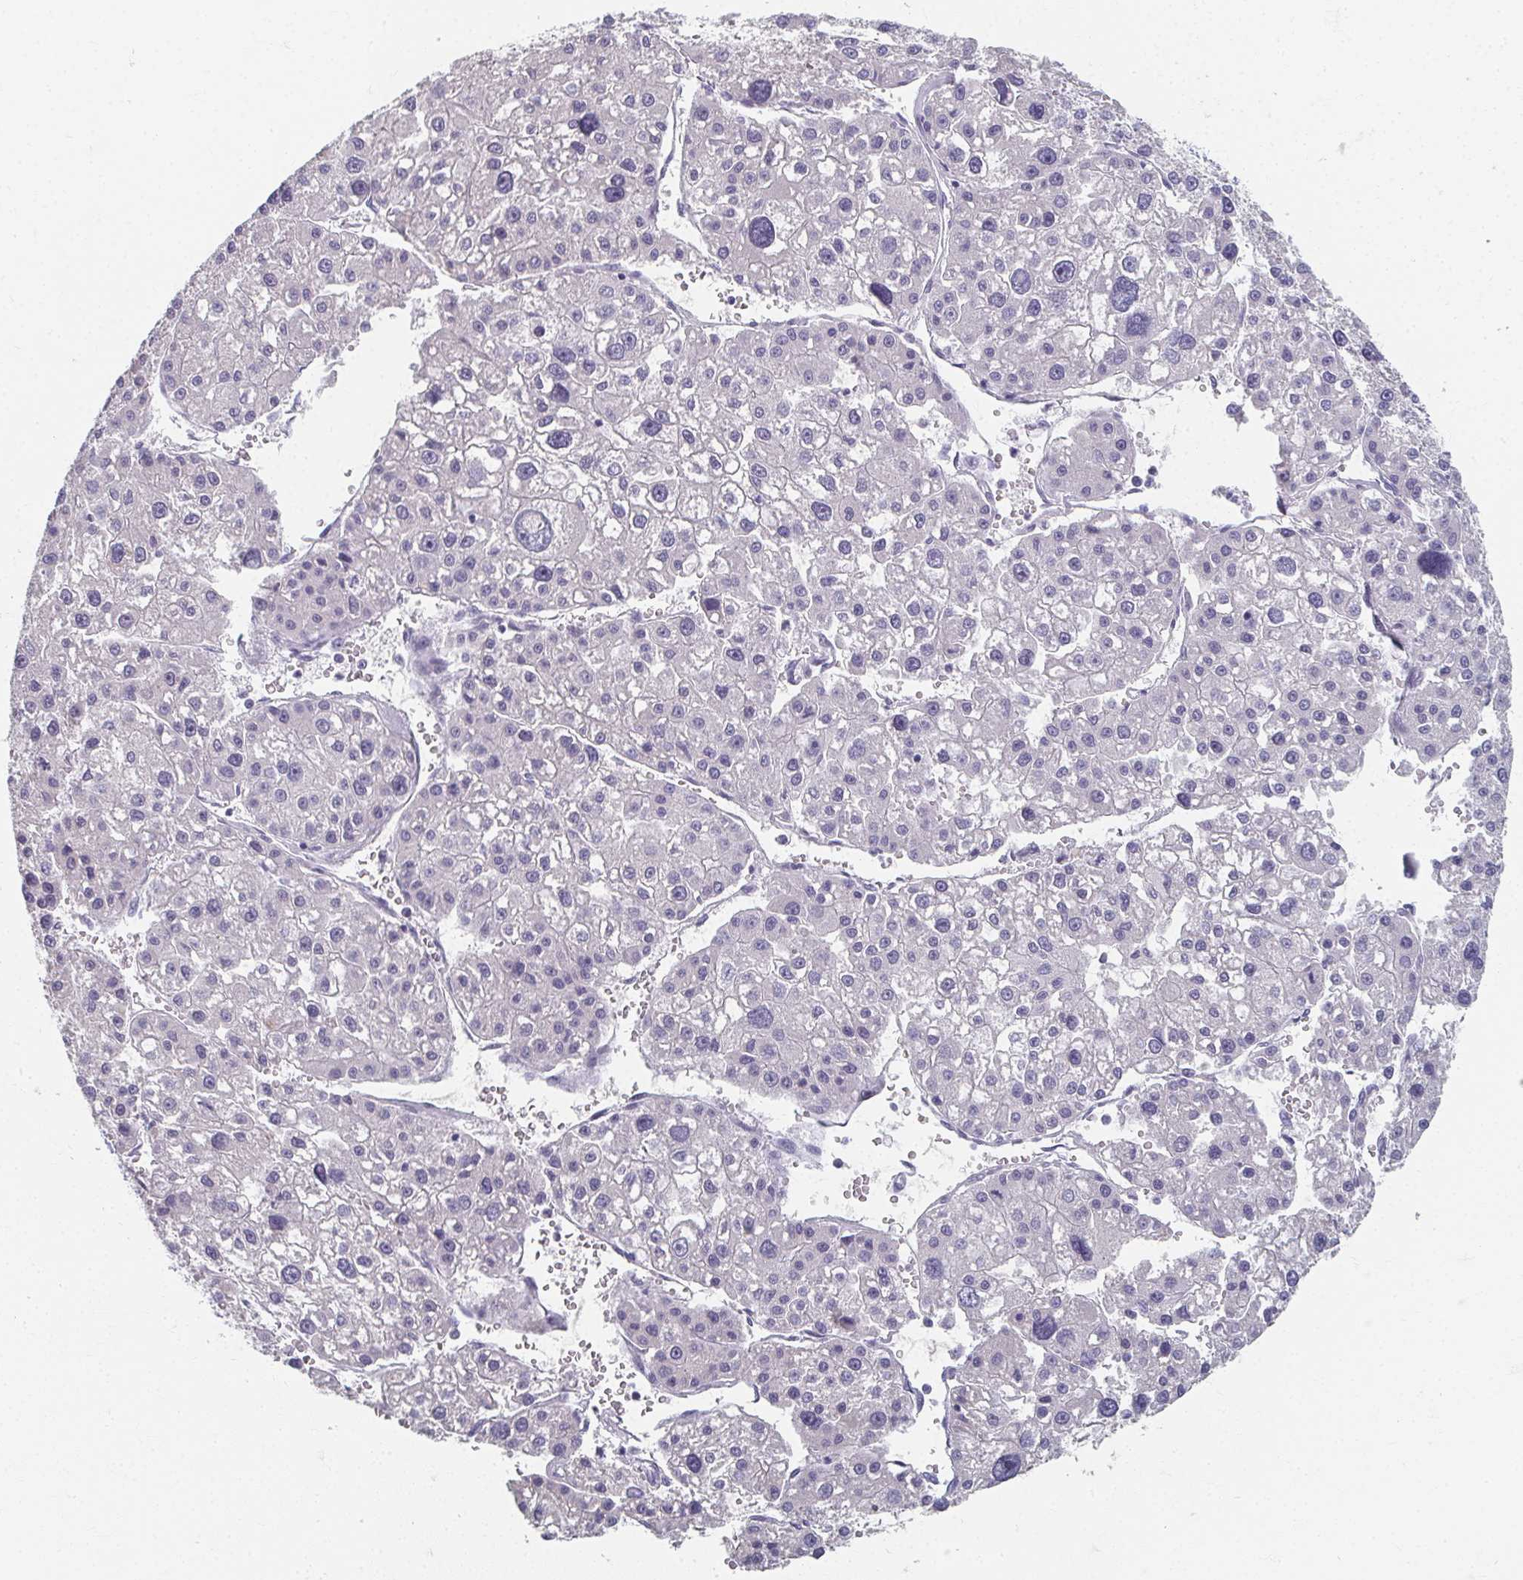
{"staining": {"intensity": "negative", "quantity": "none", "location": "none"}, "tissue": "liver cancer", "cell_type": "Tumor cells", "image_type": "cancer", "snomed": [{"axis": "morphology", "description": "Carcinoma, Hepatocellular, NOS"}, {"axis": "topography", "description": "Liver"}], "caption": "Liver hepatocellular carcinoma was stained to show a protein in brown. There is no significant positivity in tumor cells.", "gene": "CAMKV", "patient": {"sex": "male", "age": 73}}